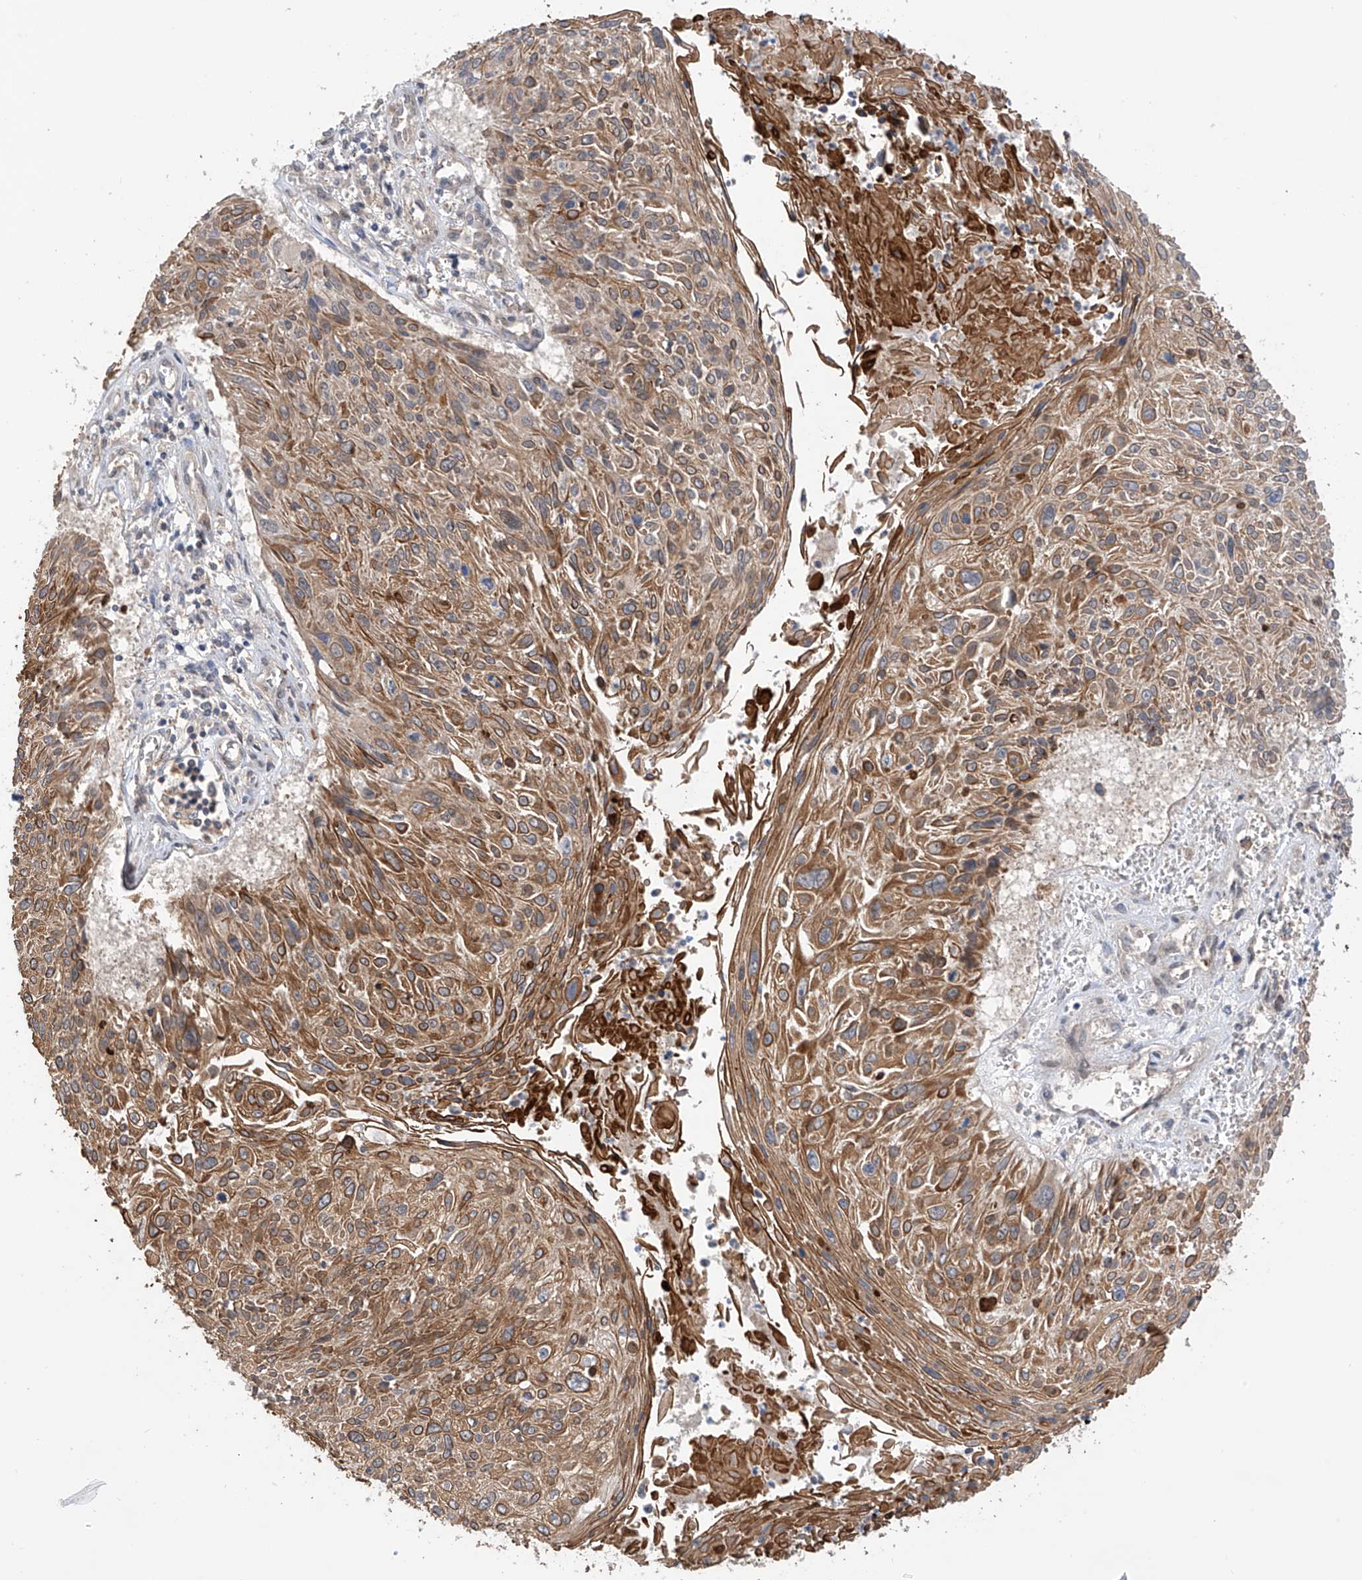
{"staining": {"intensity": "moderate", "quantity": ">75%", "location": "cytoplasmic/membranous"}, "tissue": "cervical cancer", "cell_type": "Tumor cells", "image_type": "cancer", "snomed": [{"axis": "morphology", "description": "Squamous cell carcinoma, NOS"}, {"axis": "topography", "description": "Cervix"}], "caption": "A medium amount of moderate cytoplasmic/membranous staining is seen in about >75% of tumor cells in cervical cancer tissue.", "gene": "RPAIN", "patient": {"sex": "female", "age": 51}}